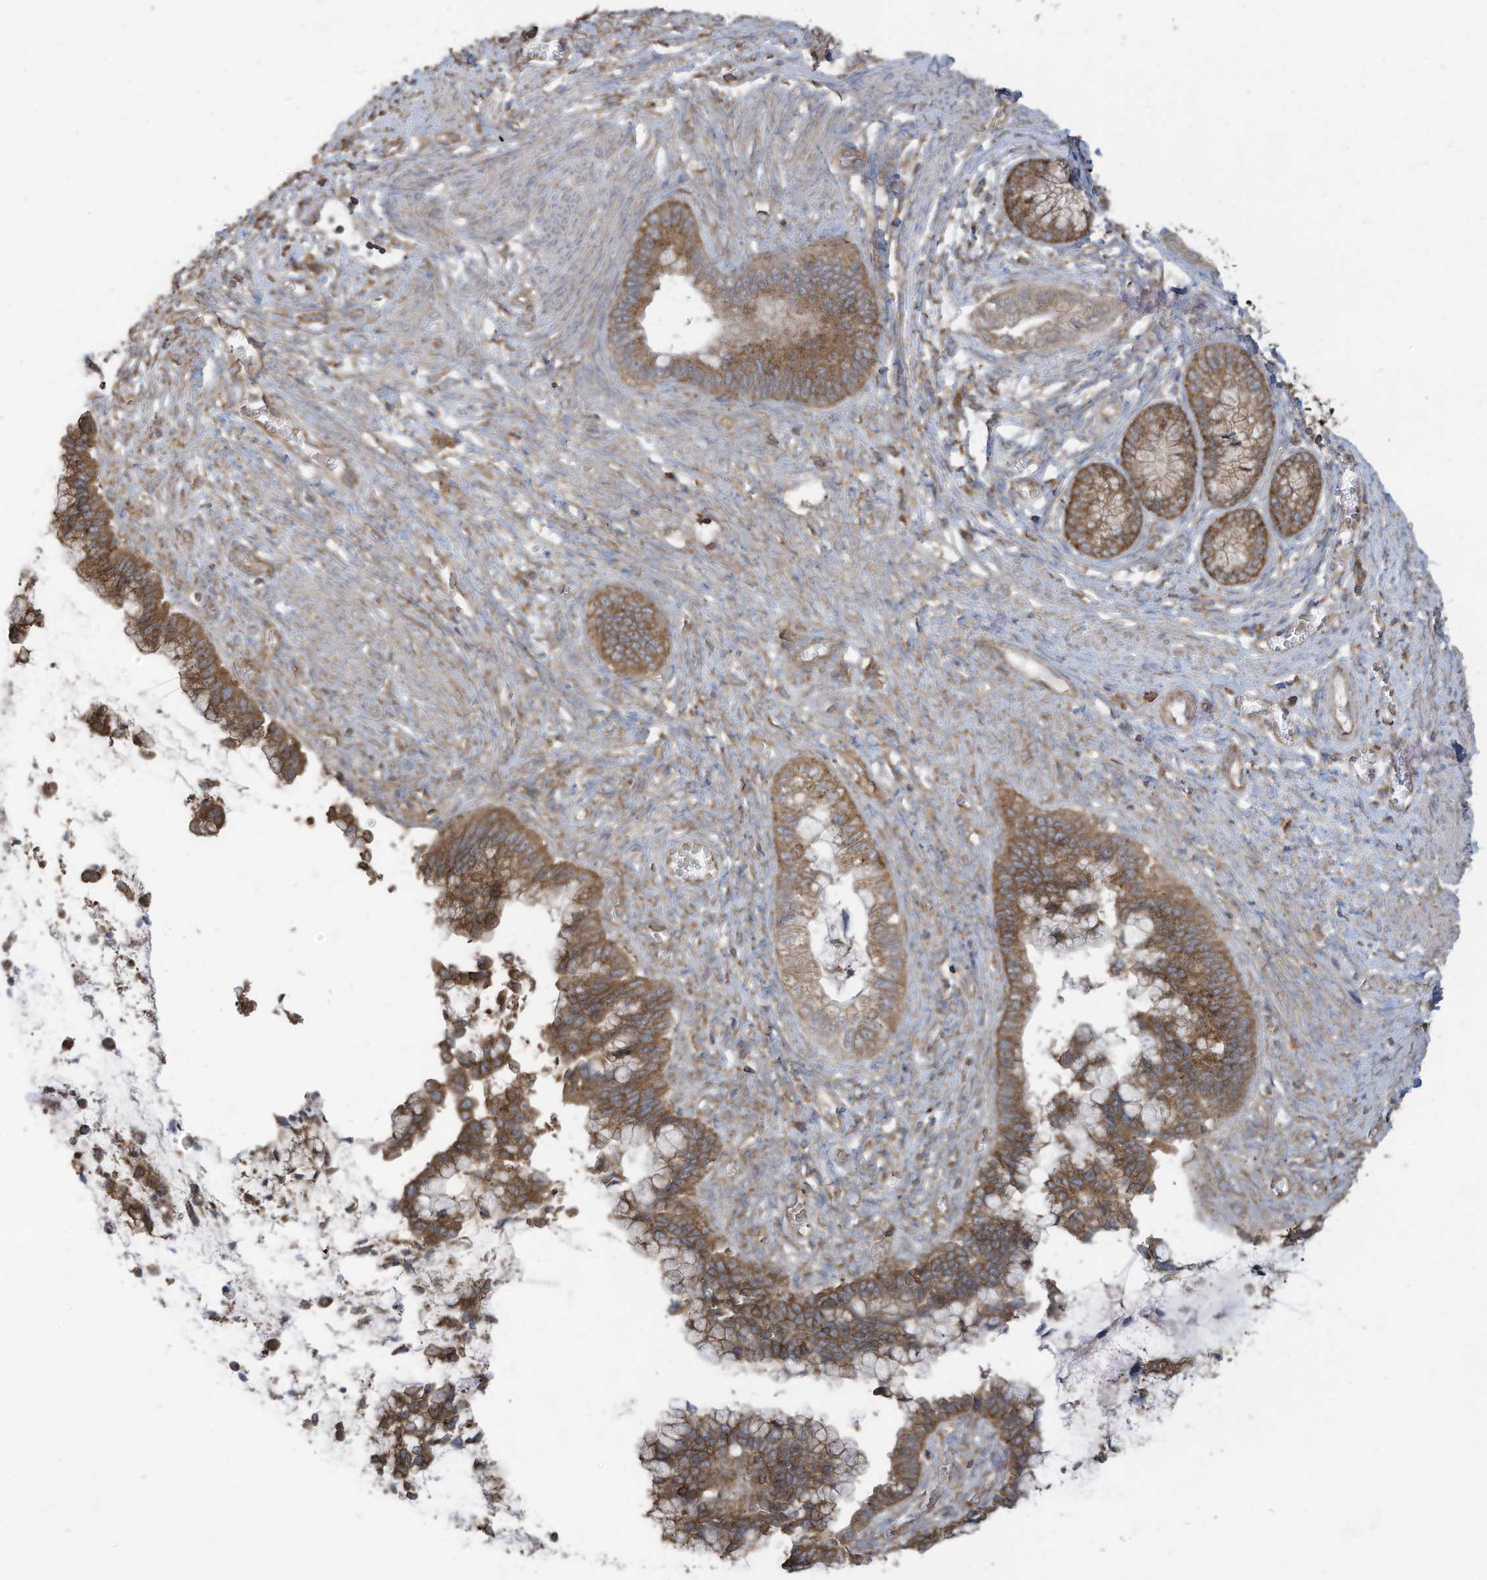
{"staining": {"intensity": "moderate", "quantity": ">75%", "location": "cytoplasmic/membranous"}, "tissue": "cervical cancer", "cell_type": "Tumor cells", "image_type": "cancer", "snomed": [{"axis": "morphology", "description": "Adenocarcinoma, NOS"}, {"axis": "topography", "description": "Cervix"}], "caption": "A micrograph of human adenocarcinoma (cervical) stained for a protein displays moderate cytoplasmic/membranous brown staining in tumor cells.", "gene": "CGAS", "patient": {"sex": "female", "age": 44}}